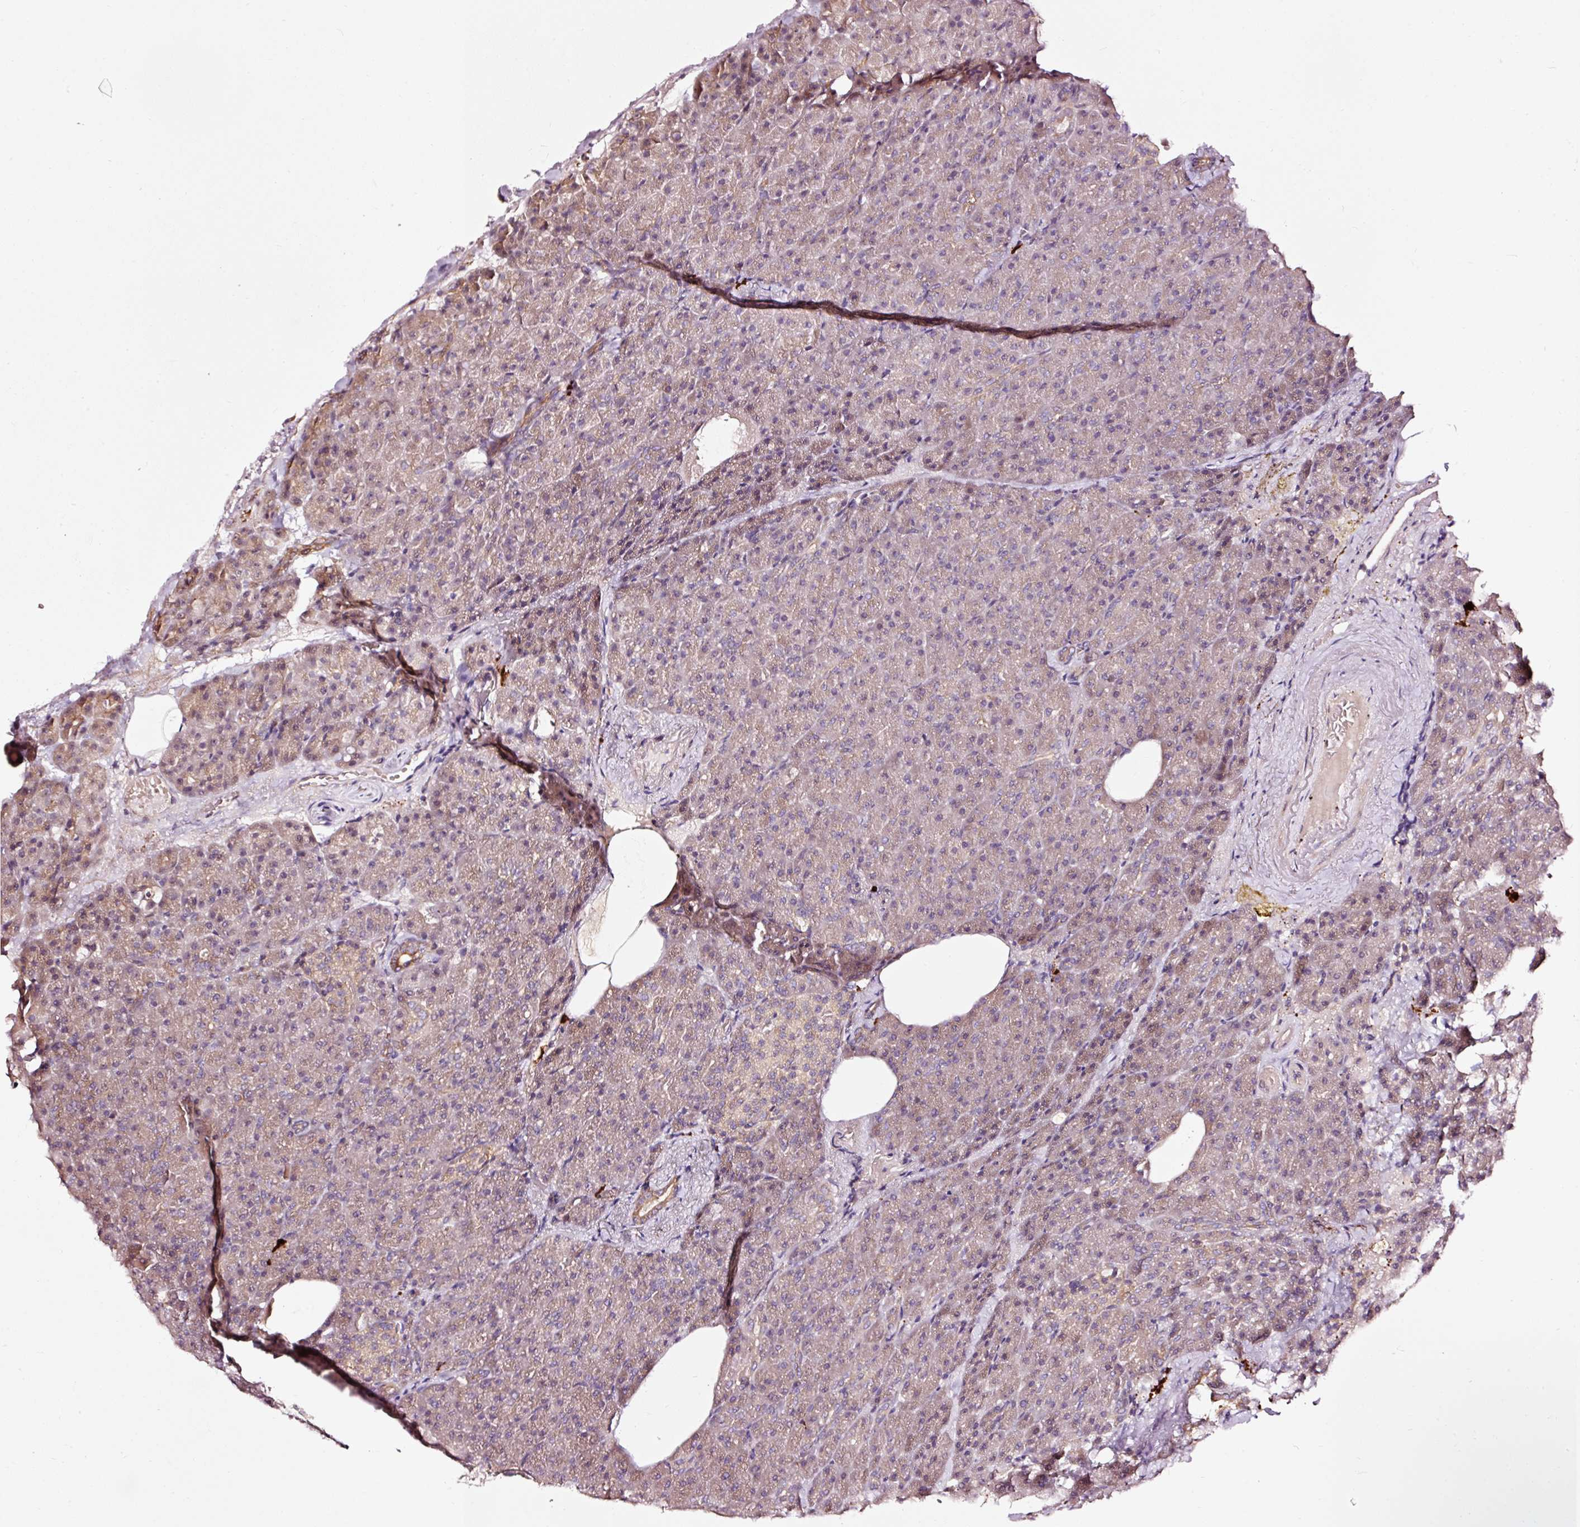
{"staining": {"intensity": "weak", "quantity": ">75%", "location": "cytoplasmic/membranous"}, "tissue": "pancreas", "cell_type": "Exocrine glandular cells", "image_type": "normal", "snomed": [{"axis": "morphology", "description": "Normal tissue, NOS"}, {"axis": "topography", "description": "Pancreas"}], "caption": "High-magnification brightfield microscopy of normal pancreas stained with DAB (brown) and counterstained with hematoxylin (blue). exocrine glandular cells exhibit weak cytoplasmic/membranous staining is present in about>75% of cells.", "gene": "UTP14A", "patient": {"sex": "female", "age": 74}}